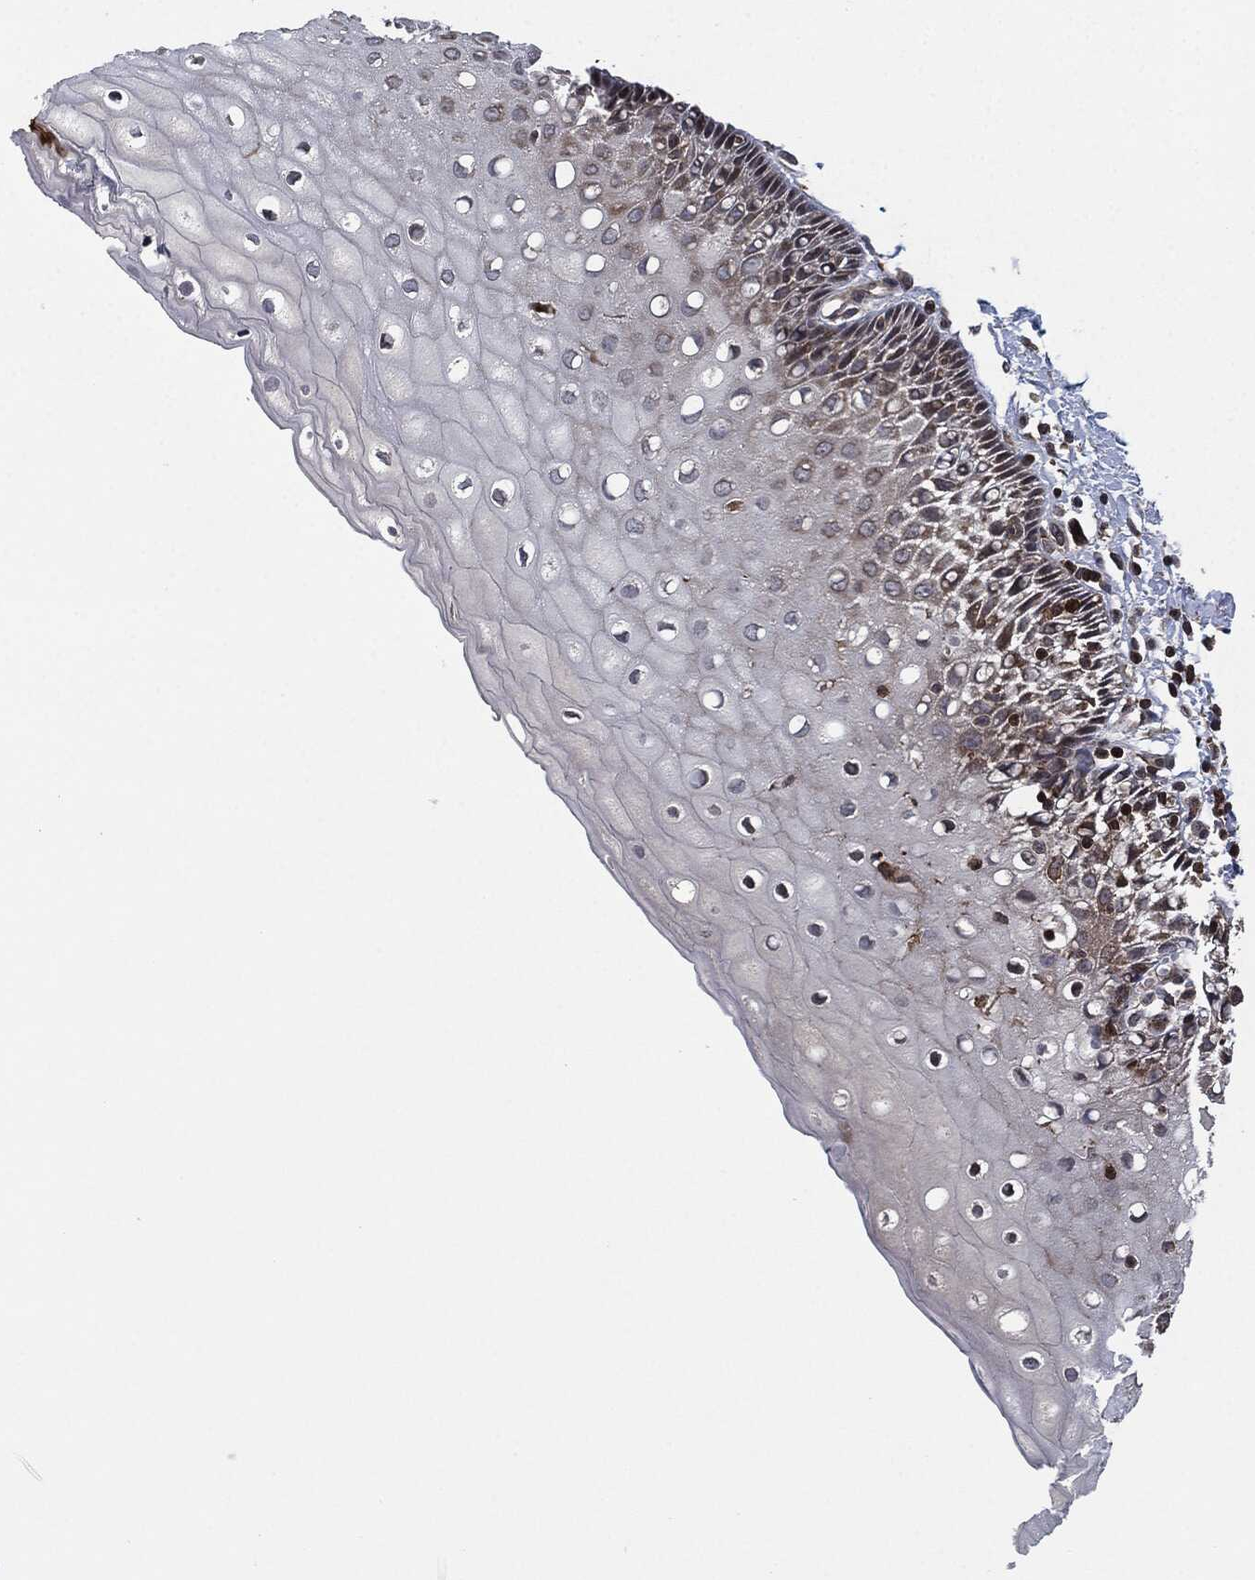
{"staining": {"intensity": "moderate", "quantity": "<25%", "location": "cytoplasmic/membranous"}, "tissue": "cervix", "cell_type": "Glandular cells", "image_type": "normal", "snomed": [{"axis": "morphology", "description": "Normal tissue, NOS"}, {"axis": "topography", "description": "Cervix"}], "caption": "Protein expression analysis of unremarkable human cervix reveals moderate cytoplasmic/membranous positivity in about <25% of glandular cells.", "gene": "UBR1", "patient": {"sex": "female", "age": 37}}